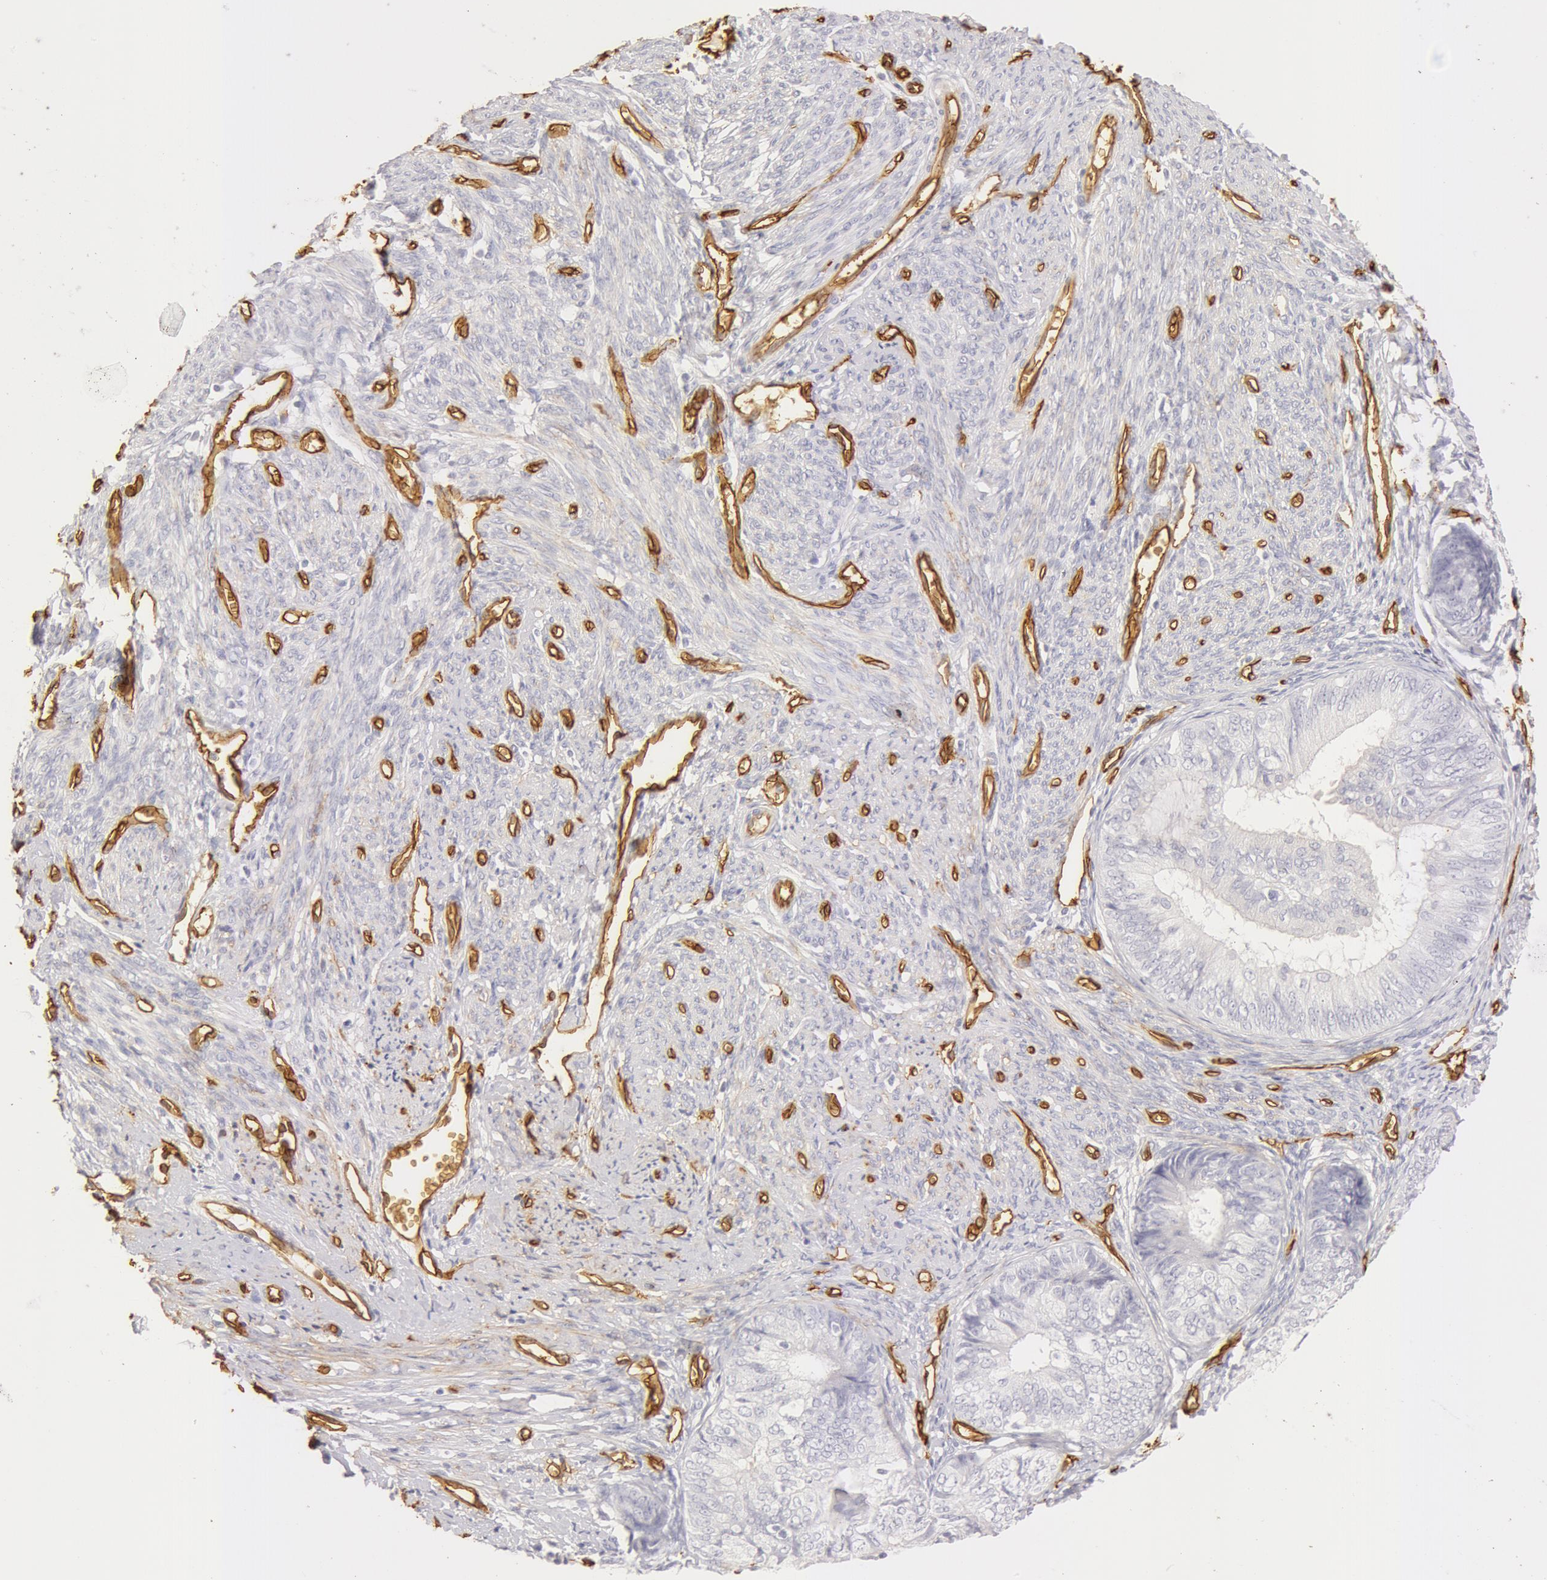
{"staining": {"intensity": "negative", "quantity": "none", "location": "none"}, "tissue": "endometrial cancer", "cell_type": "Tumor cells", "image_type": "cancer", "snomed": [{"axis": "morphology", "description": "Adenocarcinoma, NOS"}, {"axis": "topography", "description": "Endometrium"}], "caption": "IHC image of neoplastic tissue: endometrial adenocarcinoma stained with DAB (3,3'-diaminobenzidine) exhibits no significant protein staining in tumor cells.", "gene": "AQP1", "patient": {"sex": "female", "age": 66}}